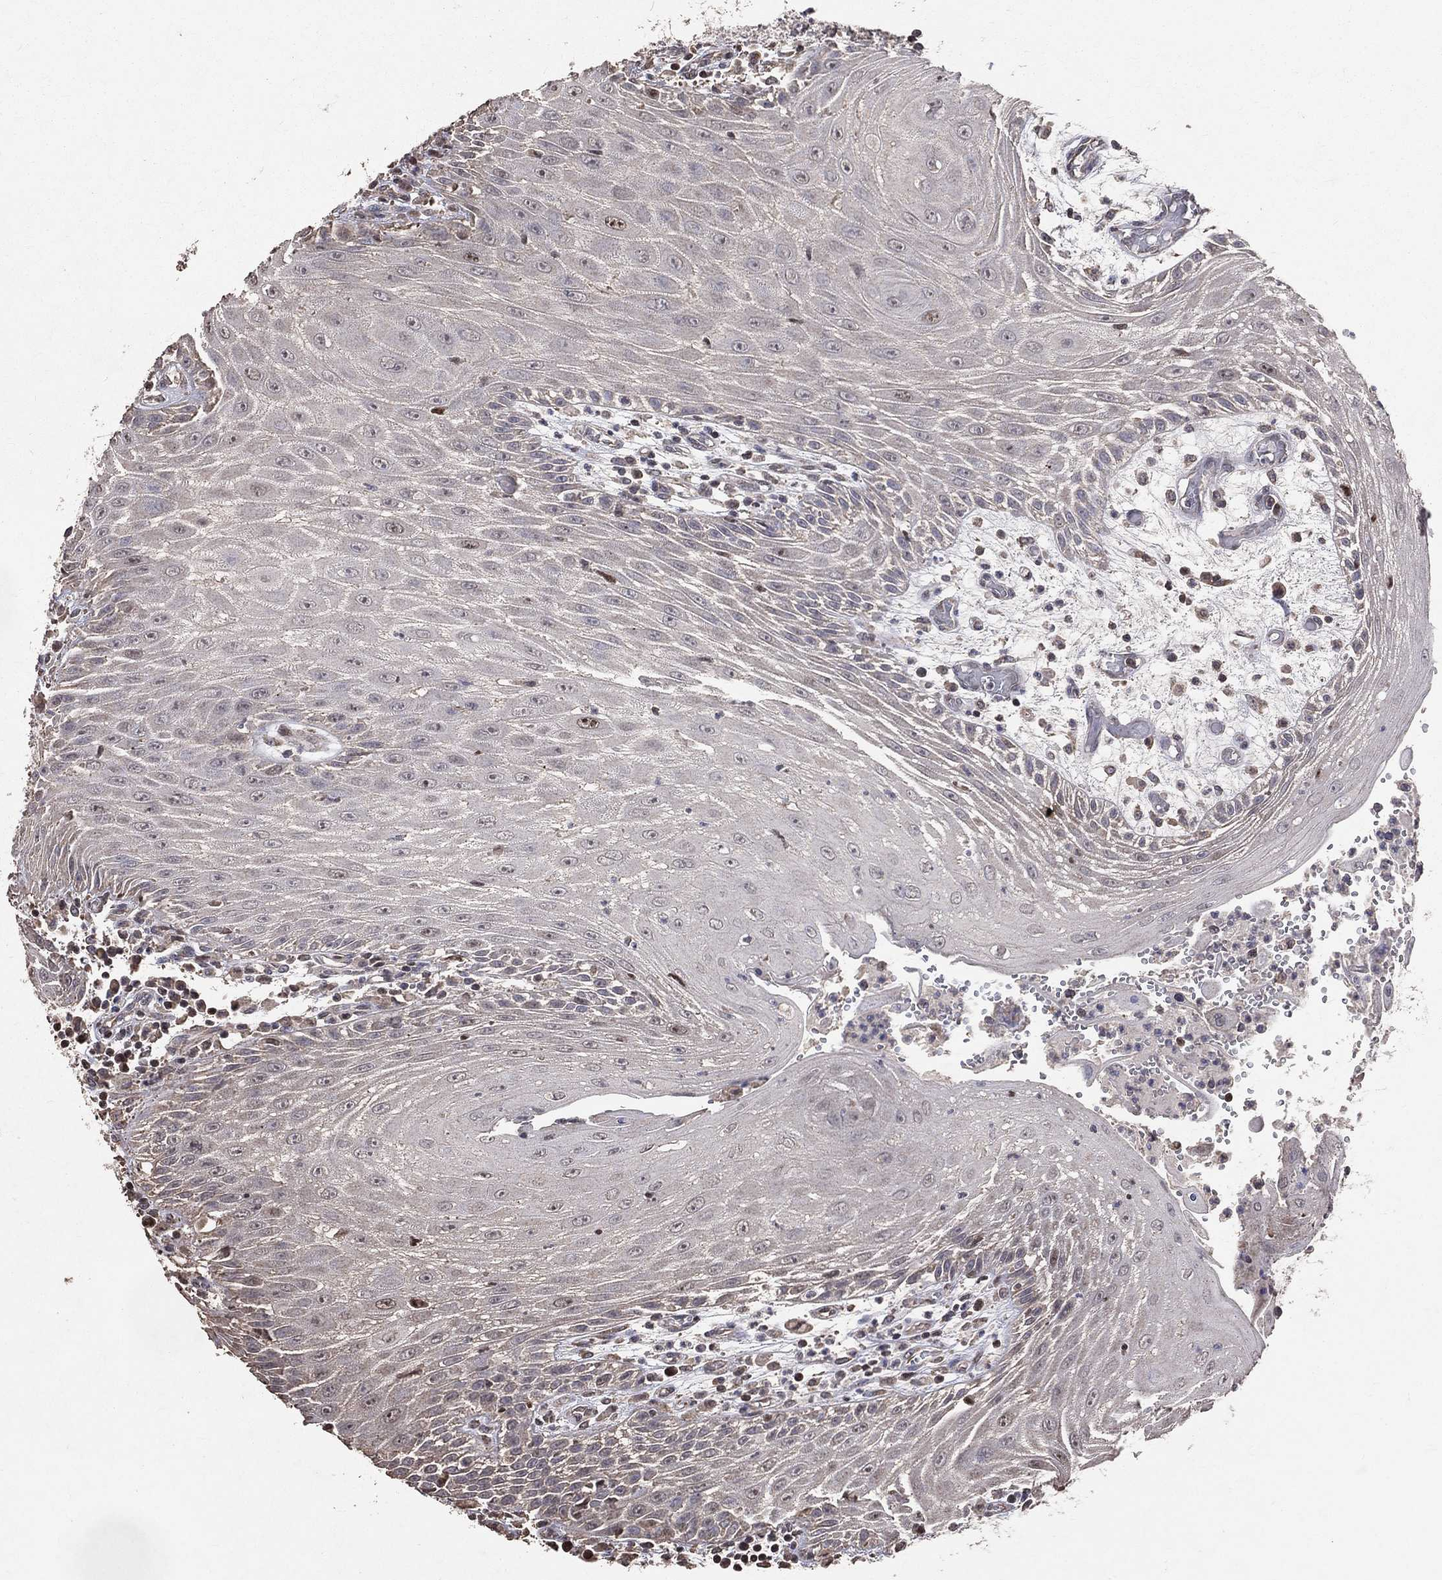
{"staining": {"intensity": "negative", "quantity": "none", "location": "none"}, "tissue": "head and neck cancer", "cell_type": "Tumor cells", "image_type": "cancer", "snomed": [{"axis": "morphology", "description": "Squamous cell carcinoma, NOS"}, {"axis": "topography", "description": "Oral tissue"}, {"axis": "topography", "description": "Head-Neck"}], "caption": "Protein analysis of head and neck cancer shows no significant positivity in tumor cells.", "gene": "LY6K", "patient": {"sex": "male", "age": 58}}